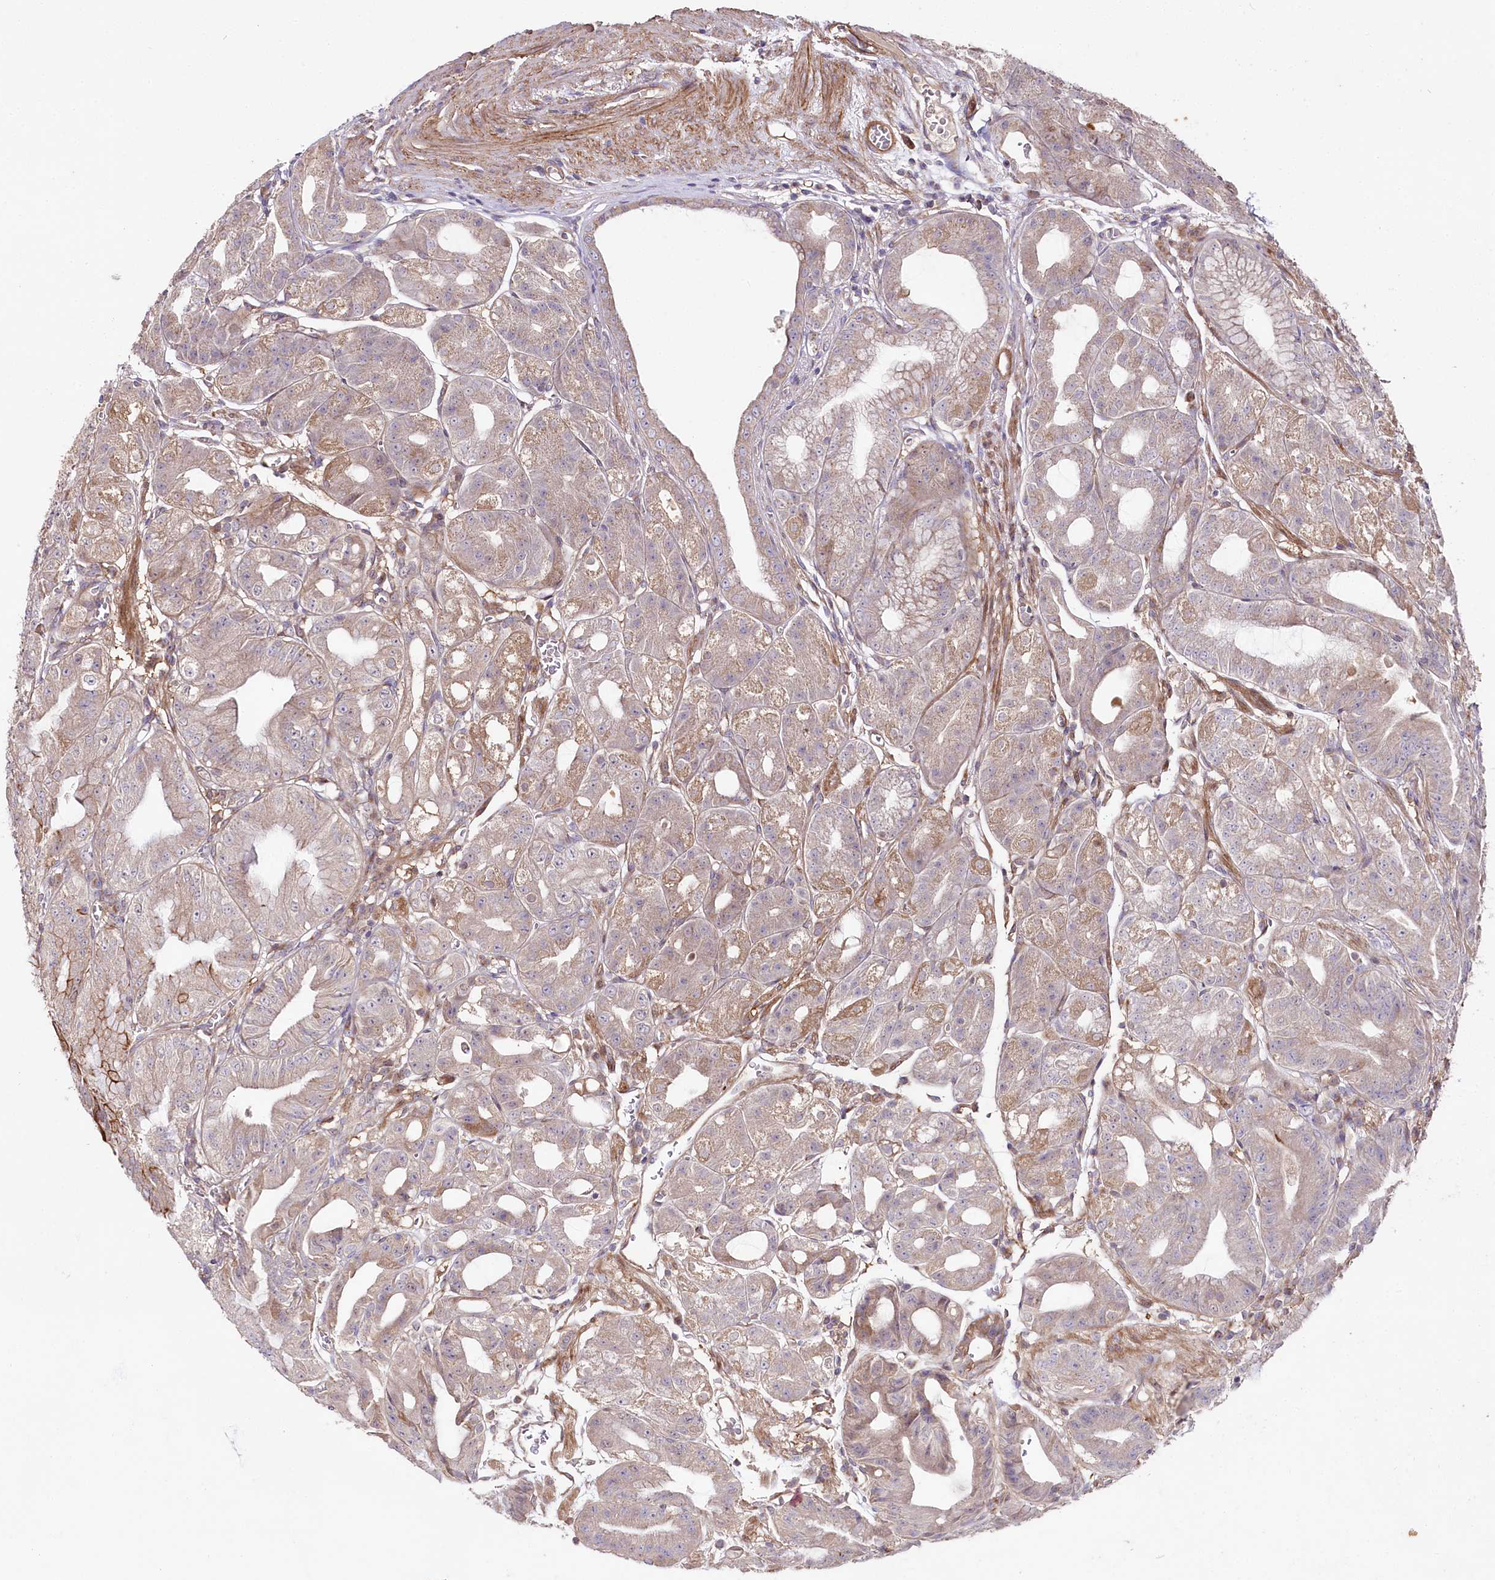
{"staining": {"intensity": "moderate", "quantity": "25%-75%", "location": "cytoplasmic/membranous"}, "tissue": "stomach", "cell_type": "Glandular cells", "image_type": "normal", "snomed": [{"axis": "morphology", "description": "Normal tissue, NOS"}, {"axis": "topography", "description": "Stomach, upper"}, {"axis": "topography", "description": "Stomach, lower"}], "caption": "Benign stomach exhibits moderate cytoplasmic/membranous expression in approximately 25%-75% of glandular cells The protein is stained brown, and the nuclei are stained in blue (DAB IHC with brightfield microscopy, high magnification)..", "gene": "PHLDB1", "patient": {"sex": "male", "age": 71}}